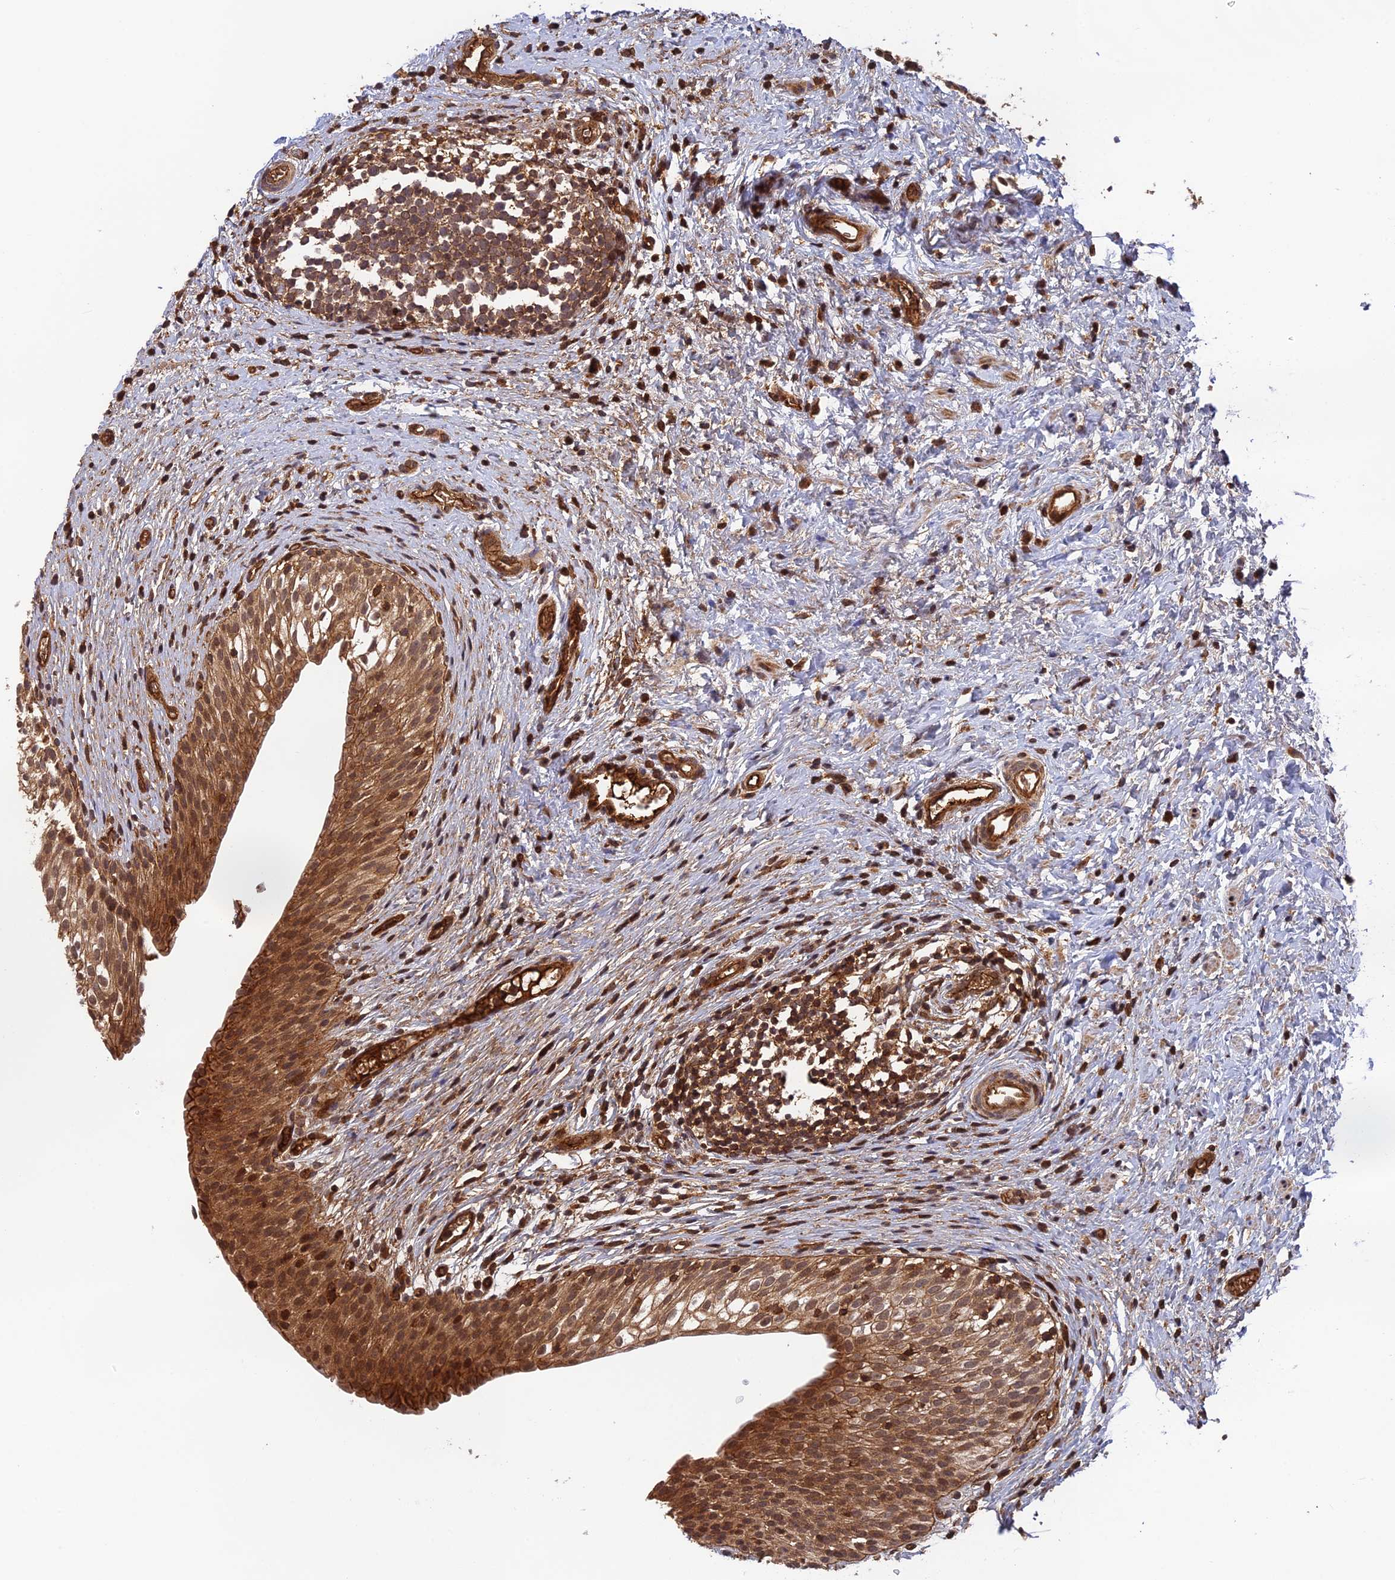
{"staining": {"intensity": "moderate", "quantity": ">75%", "location": "cytoplasmic/membranous,nuclear"}, "tissue": "urinary bladder", "cell_type": "Urothelial cells", "image_type": "normal", "snomed": [{"axis": "morphology", "description": "Normal tissue, NOS"}, {"axis": "topography", "description": "Urinary bladder"}], "caption": "Immunohistochemical staining of benign urinary bladder exhibits >75% levels of moderate cytoplasmic/membranous,nuclear protein positivity in approximately >75% of urothelial cells.", "gene": "OSBPL1A", "patient": {"sex": "male", "age": 1}}